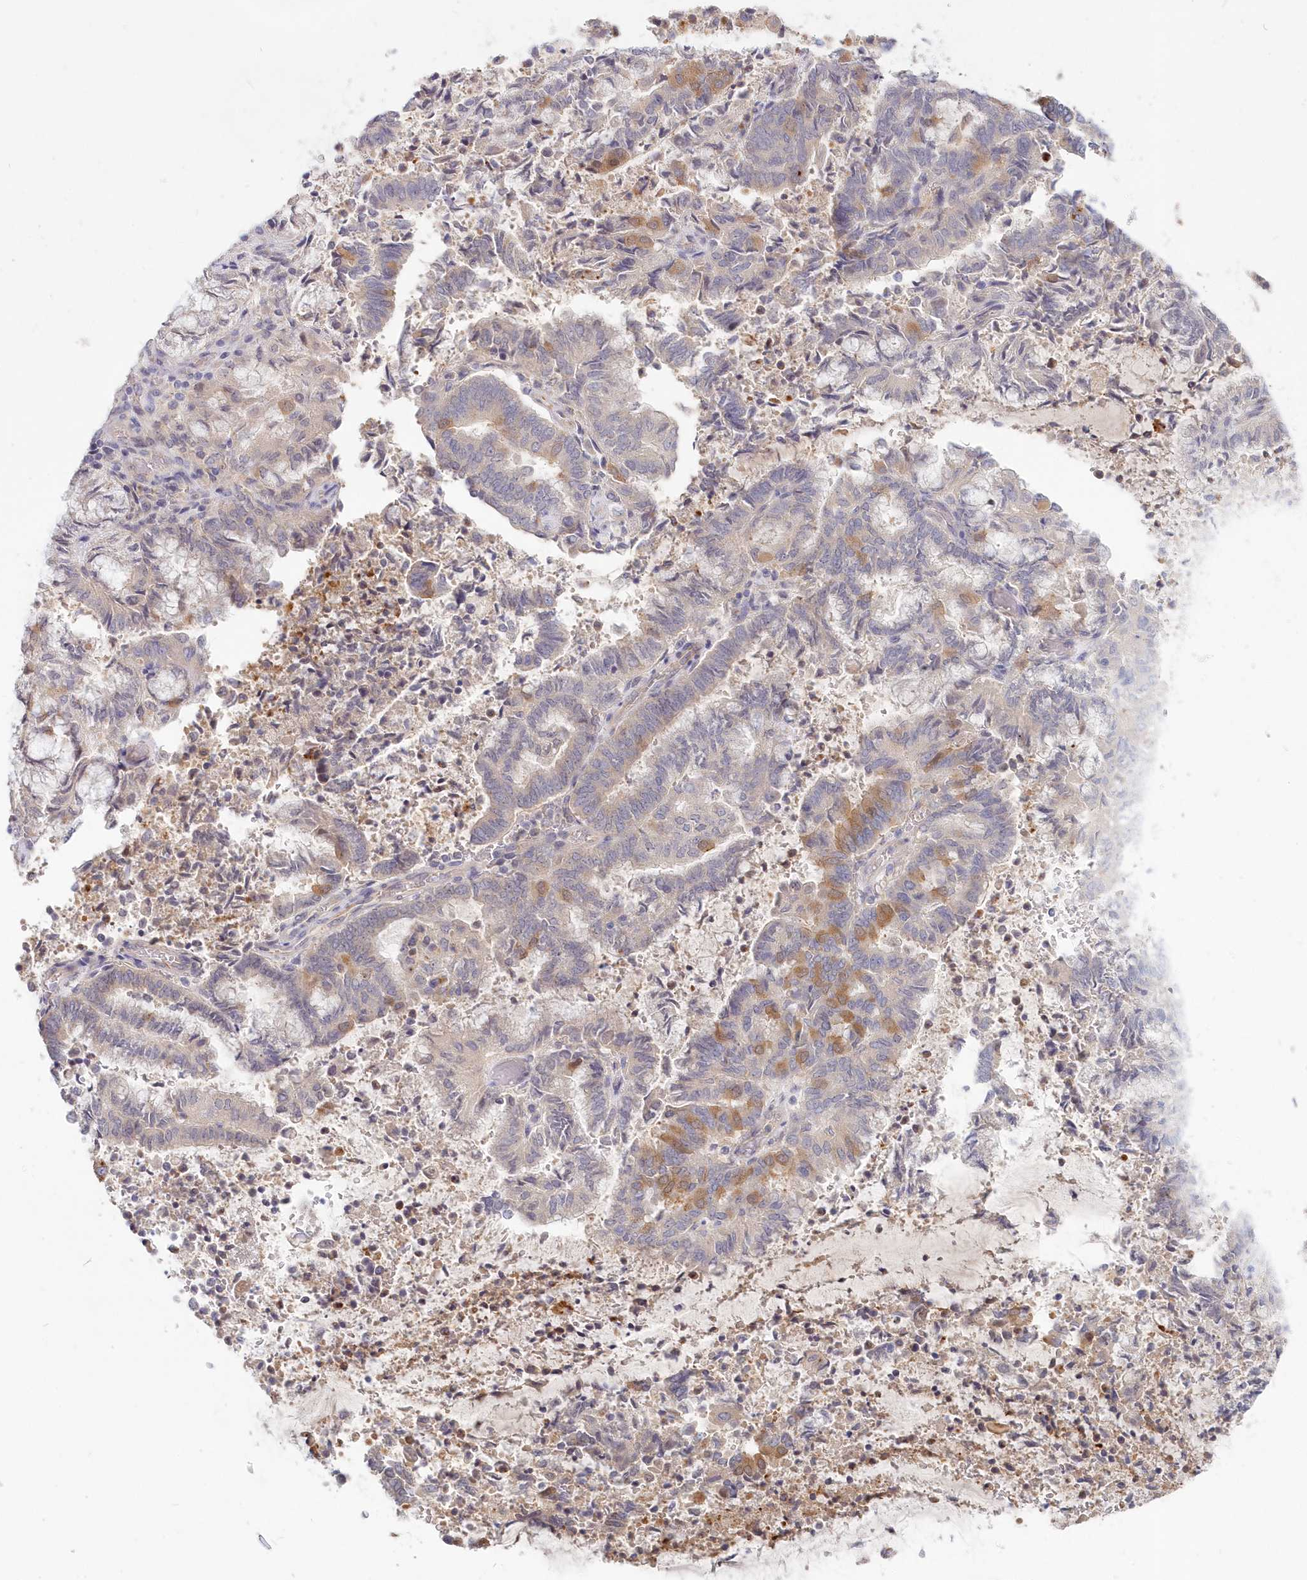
{"staining": {"intensity": "negative", "quantity": "none", "location": "none"}, "tissue": "endometrial cancer", "cell_type": "Tumor cells", "image_type": "cancer", "snomed": [{"axis": "morphology", "description": "Adenocarcinoma, NOS"}, {"axis": "topography", "description": "Endometrium"}], "caption": "A micrograph of human endometrial cancer is negative for staining in tumor cells. Brightfield microscopy of IHC stained with DAB (3,3'-diaminobenzidine) (brown) and hematoxylin (blue), captured at high magnification.", "gene": "KATNA1", "patient": {"sex": "female", "age": 80}}